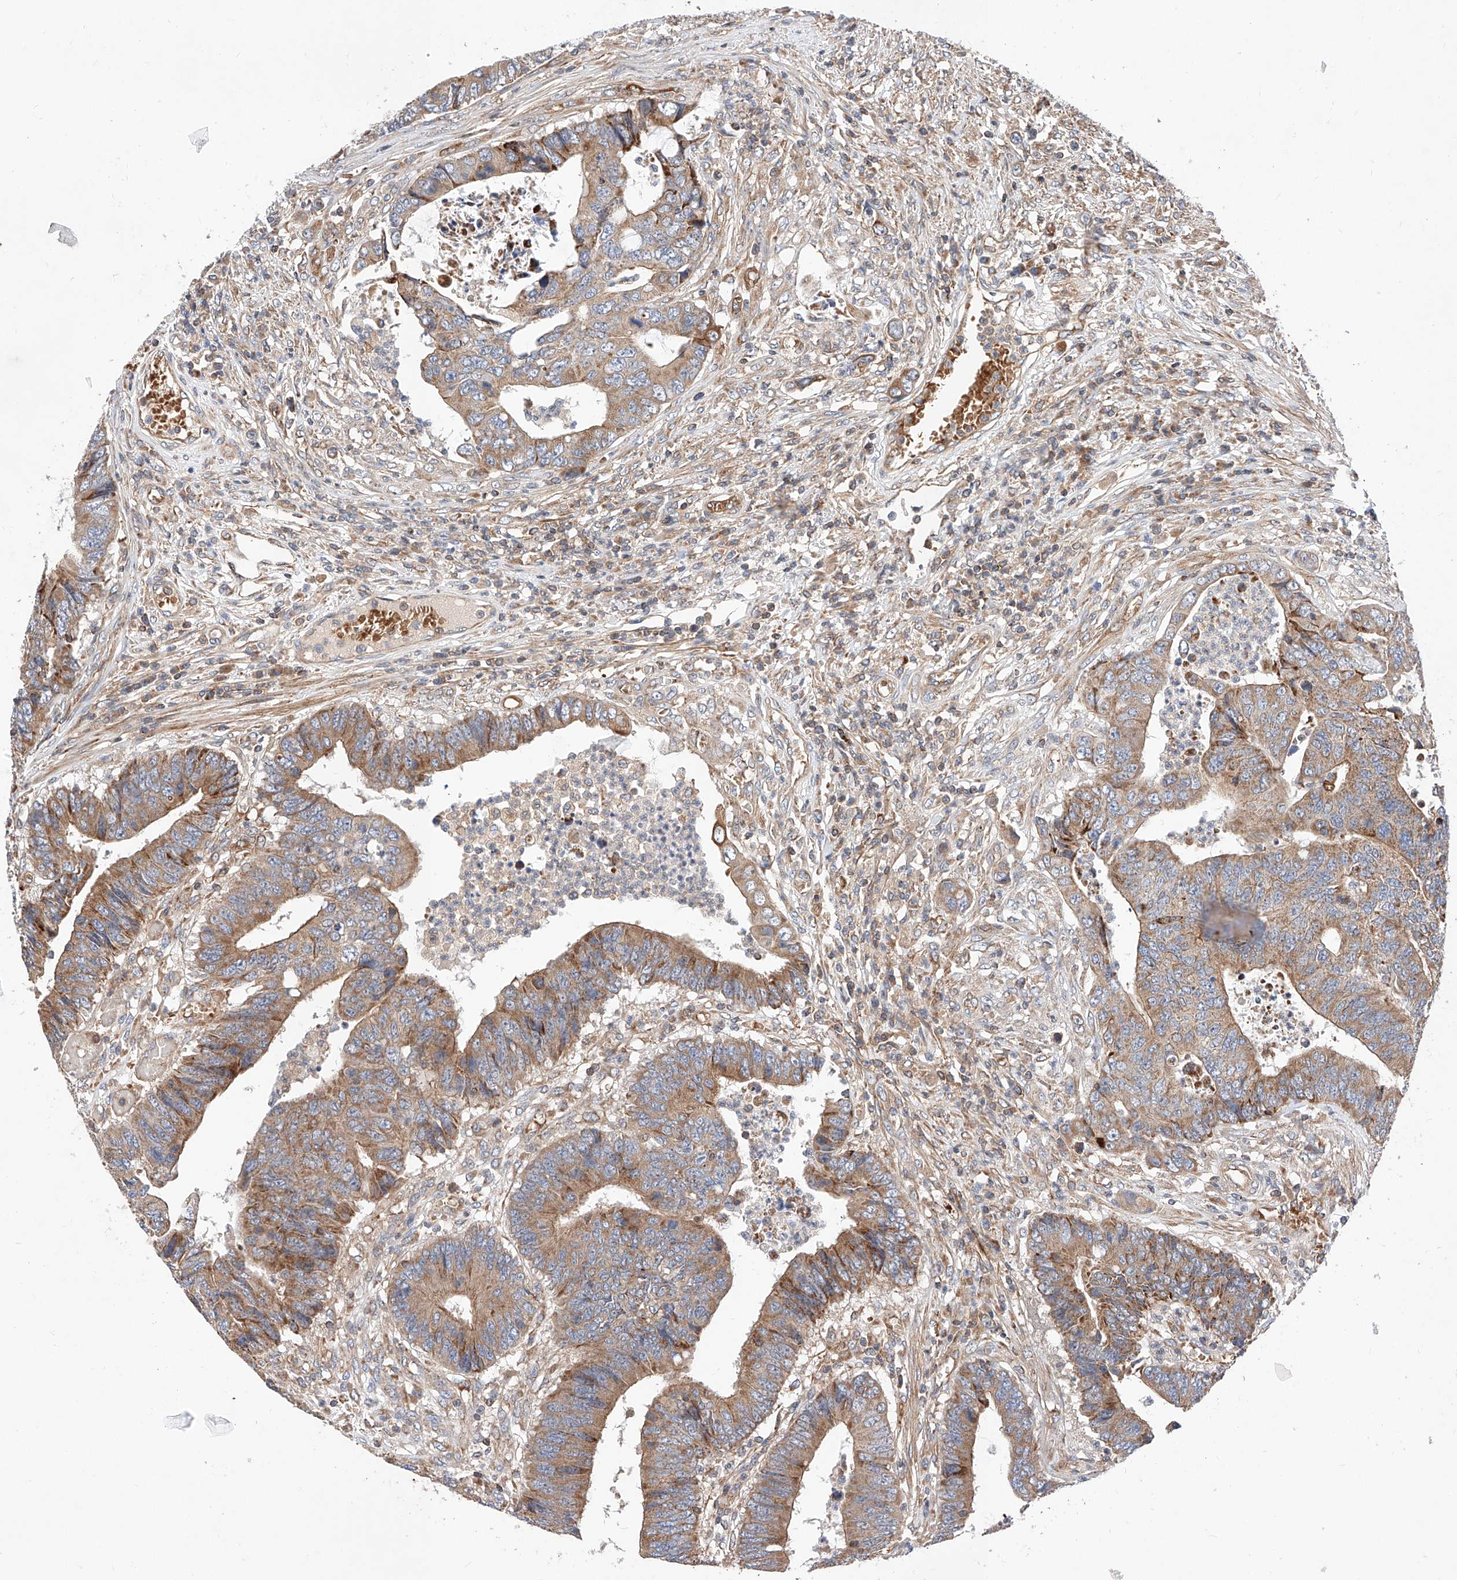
{"staining": {"intensity": "moderate", "quantity": ">75%", "location": "cytoplasmic/membranous"}, "tissue": "colorectal cancer", "cell_type": "Tumor cells", "image_type": "cancer", "snomed": [{"axis": "morphology", "description": "Adenocarcinoma, NOS"}, {"axis": "topography", "description": "Rectum"}], "caption": "Immunohistochemical staining of human colorectal cancer (adenocarcinoma) demonstrates medium levels of moderate cytoplasmic/membranous protein positivity in approximately >75% of tumor cells.", "gene": "NR1D1", "patient": {"sex": "male", "age": 84}}